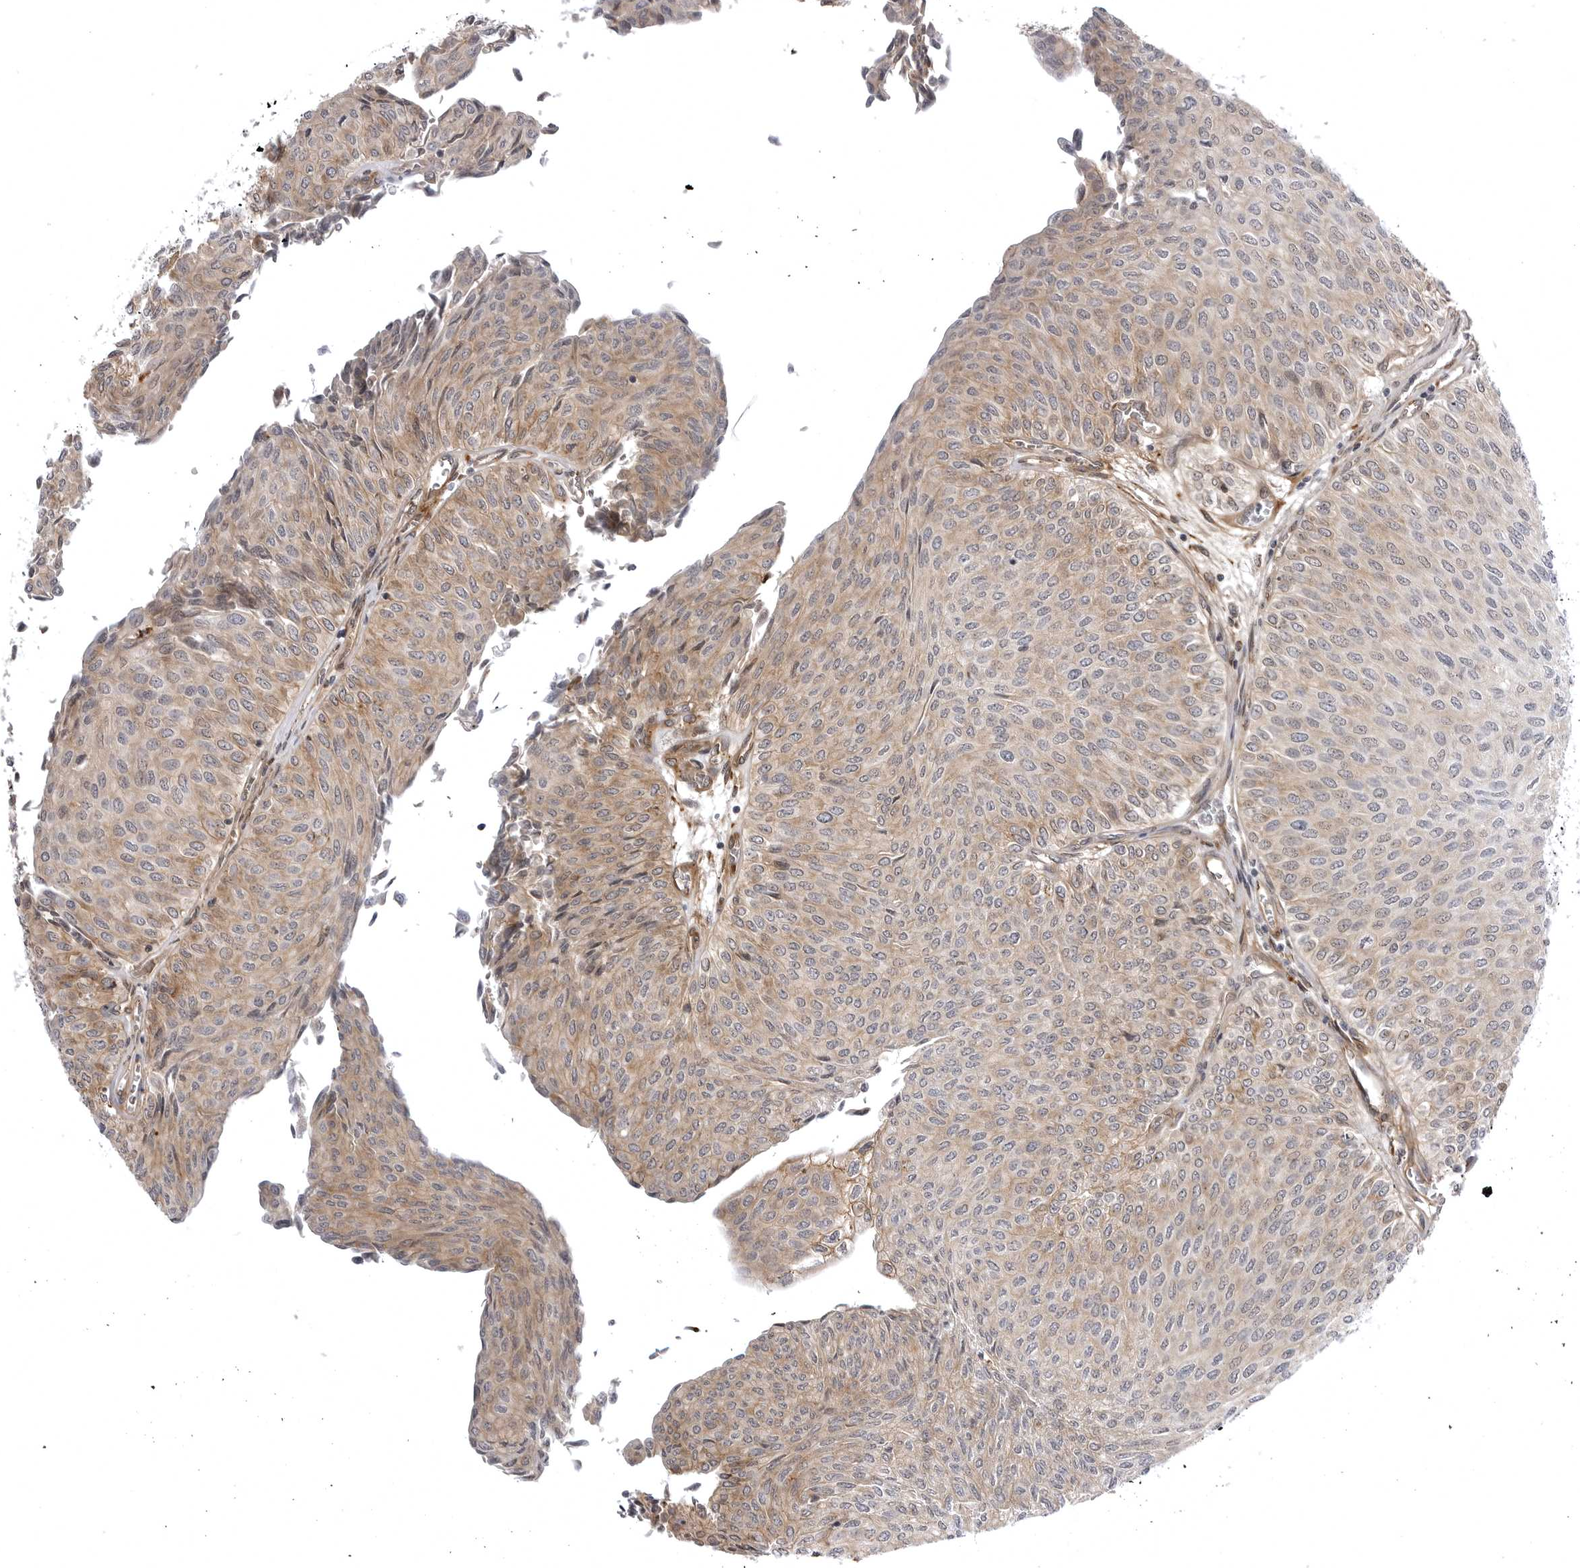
{"staining": {"intensity": "moderate", "quantity": "25%-75%", "location": "cytoplasmic/membranous"}, "tissue": "urothelial cancer", "cell_type": "Tumor cells", "image_type": "cancer", "snomed": [{"axis": "morphology", "description": "Urothelial carcinoma, Low grade"}, {"axis": "topography", "description": "Urinary bladder"}], "caption": "The histopathology image shows staining of low-grade urothelial carcinoma, revealing moderate cytoplasmic/membranous protein positivity (brown color) within tumor cells.", "gene": "ARL5A", "patient": {"sex": "male", "age": 78}}